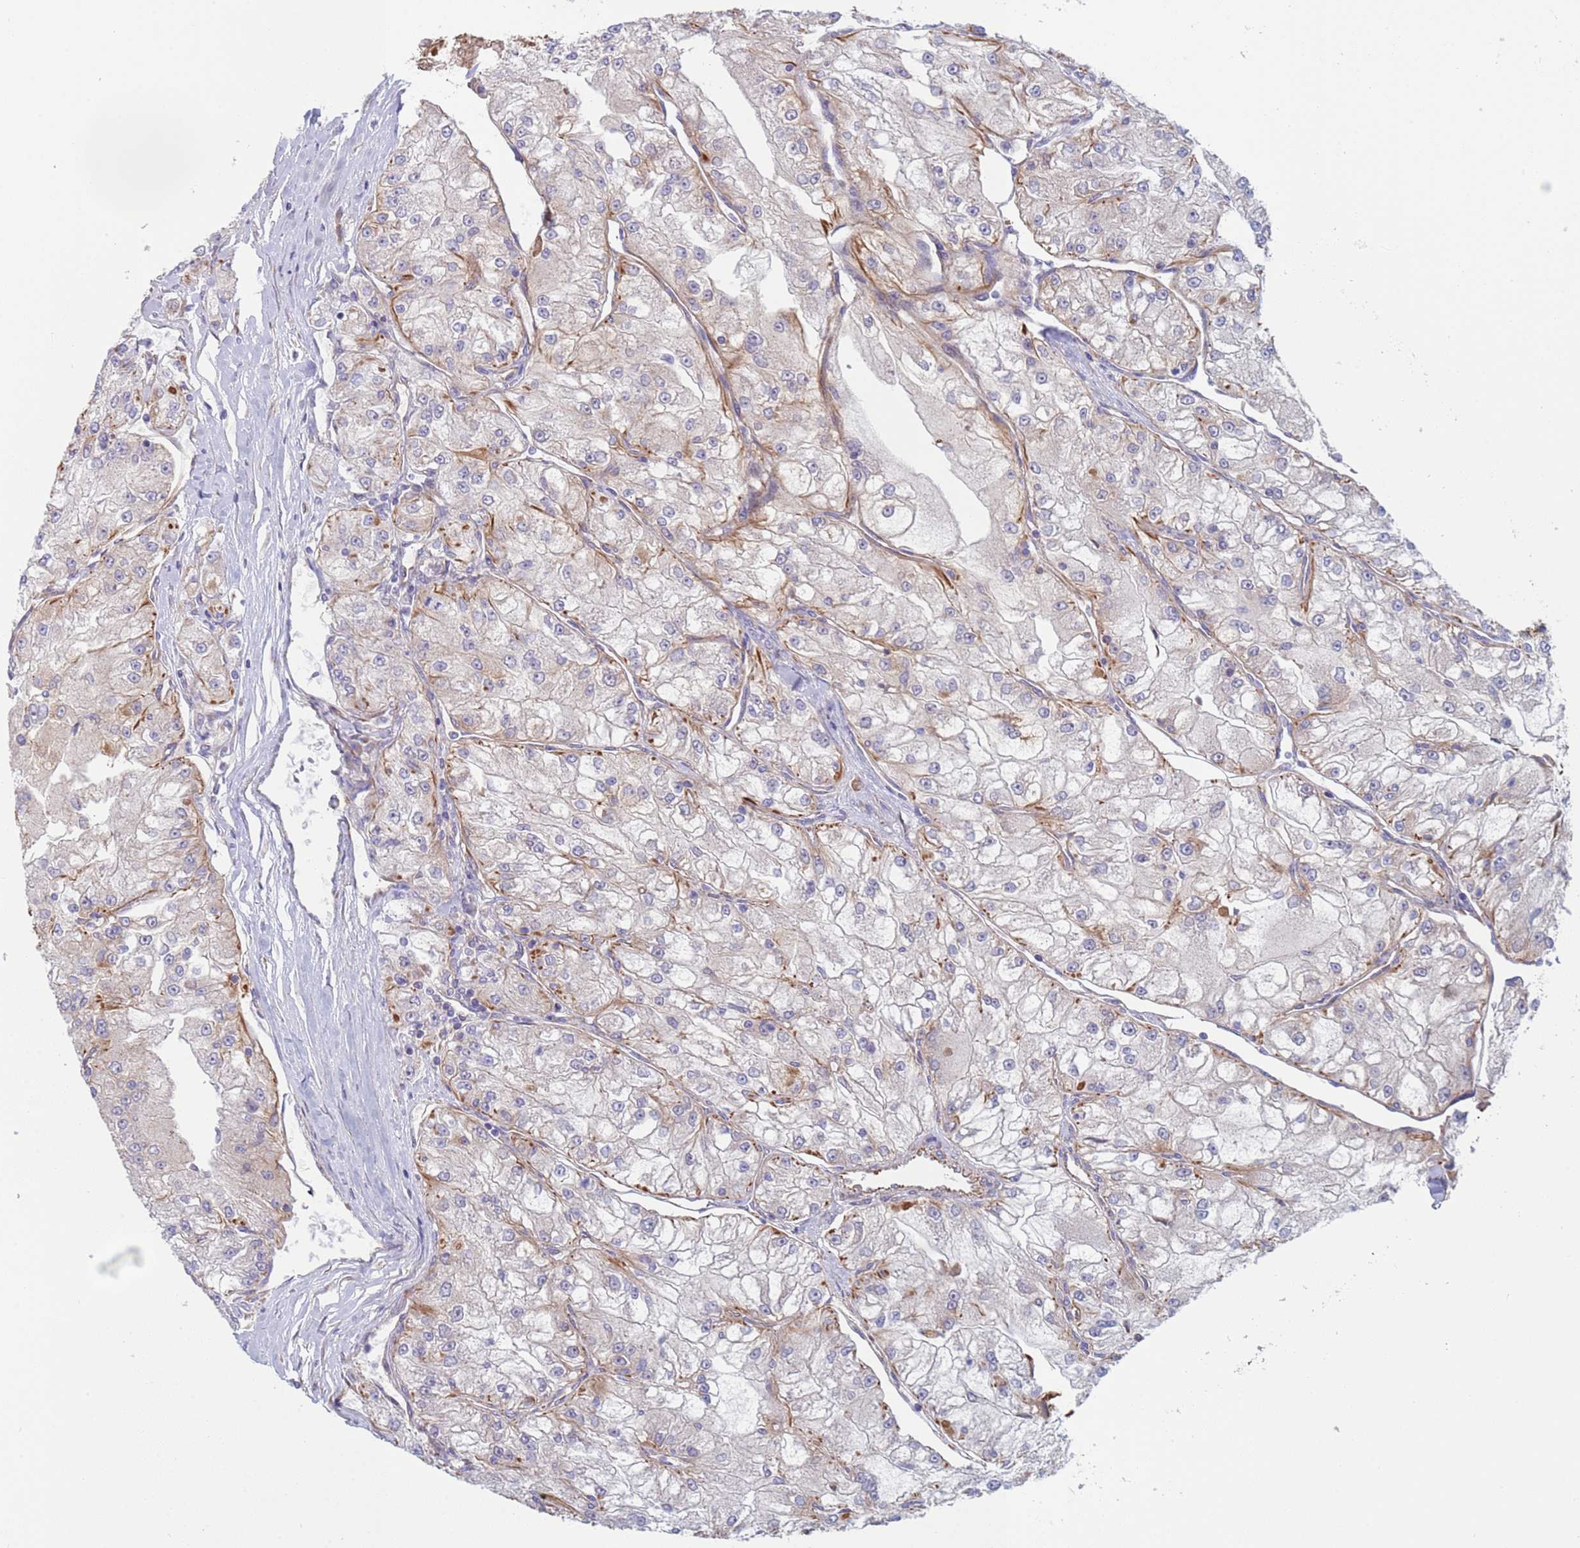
{"staining": {"intensity": "weak", "quantity": "<25%", "location": "cytoplasmic/membranous"}, "tissue": "renal cancer", "cell_type": "Tumor cells", "image_type": "cancer", "snomed": [{"axis": "morphology", "description": "Adenocarcinoma, NOS"}, {"axis": "topography", "description": "Kidney"}], "caption": "There is no significant positivity in tumor cells of renal adenocarcinoma. Nuclei are stained in blue.", "gene": "NUDT12", "patient": {"sex": "female", "age": 72}}